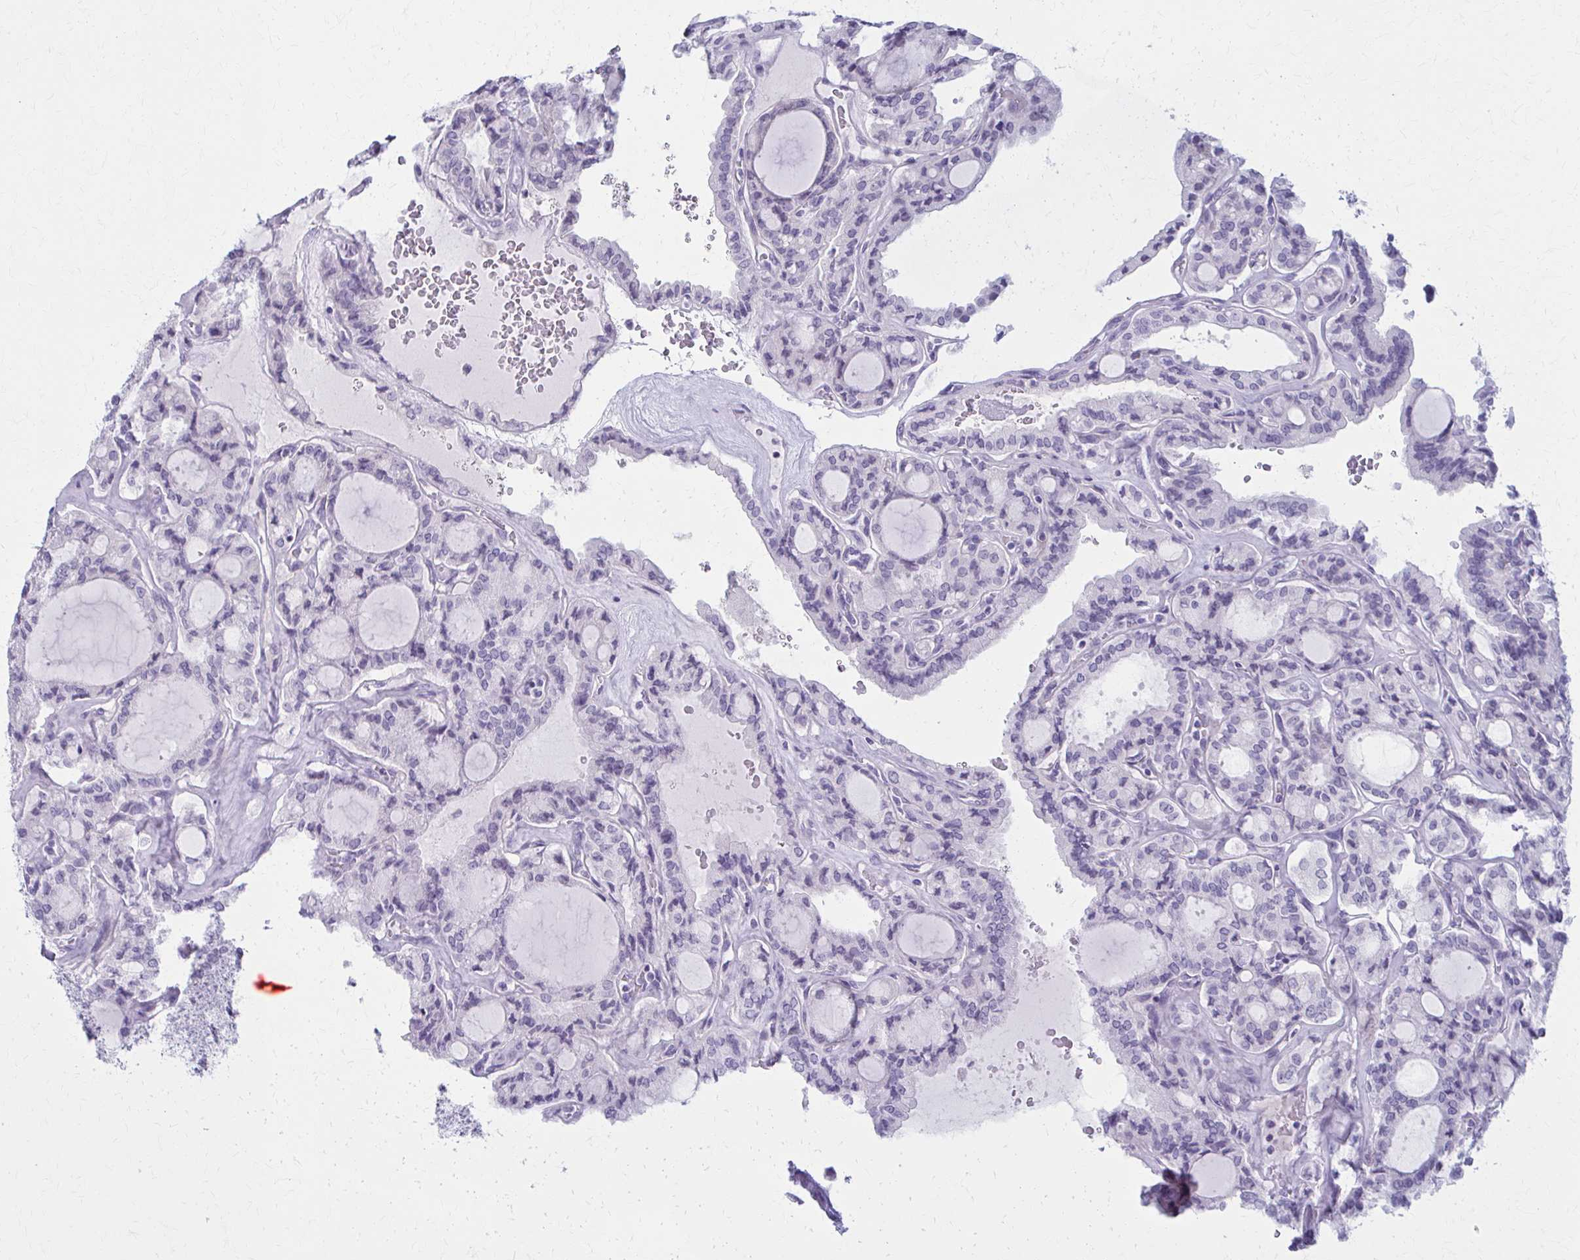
{"staining": {"intensity": "negative", "quantity": "none", "location": "none"}, "tissue": "thyroid cancer", "cell_type": "Tumor cells", "image_type": "cancer", "snomed": [{"axis": "morphology", "description": "Papillary adenocarcinoma, NOS"}, {"axis": "topography", "description": "Thyroid gland"}], "caption": "DAB (3,3'-diaminobenzidine) immunohistochemical staining of human thyroid cancer demonstrates no significant expression in tumor cells.", "gene": "LDLRAP1", "patient": {"sex": "male", "age": 87}}